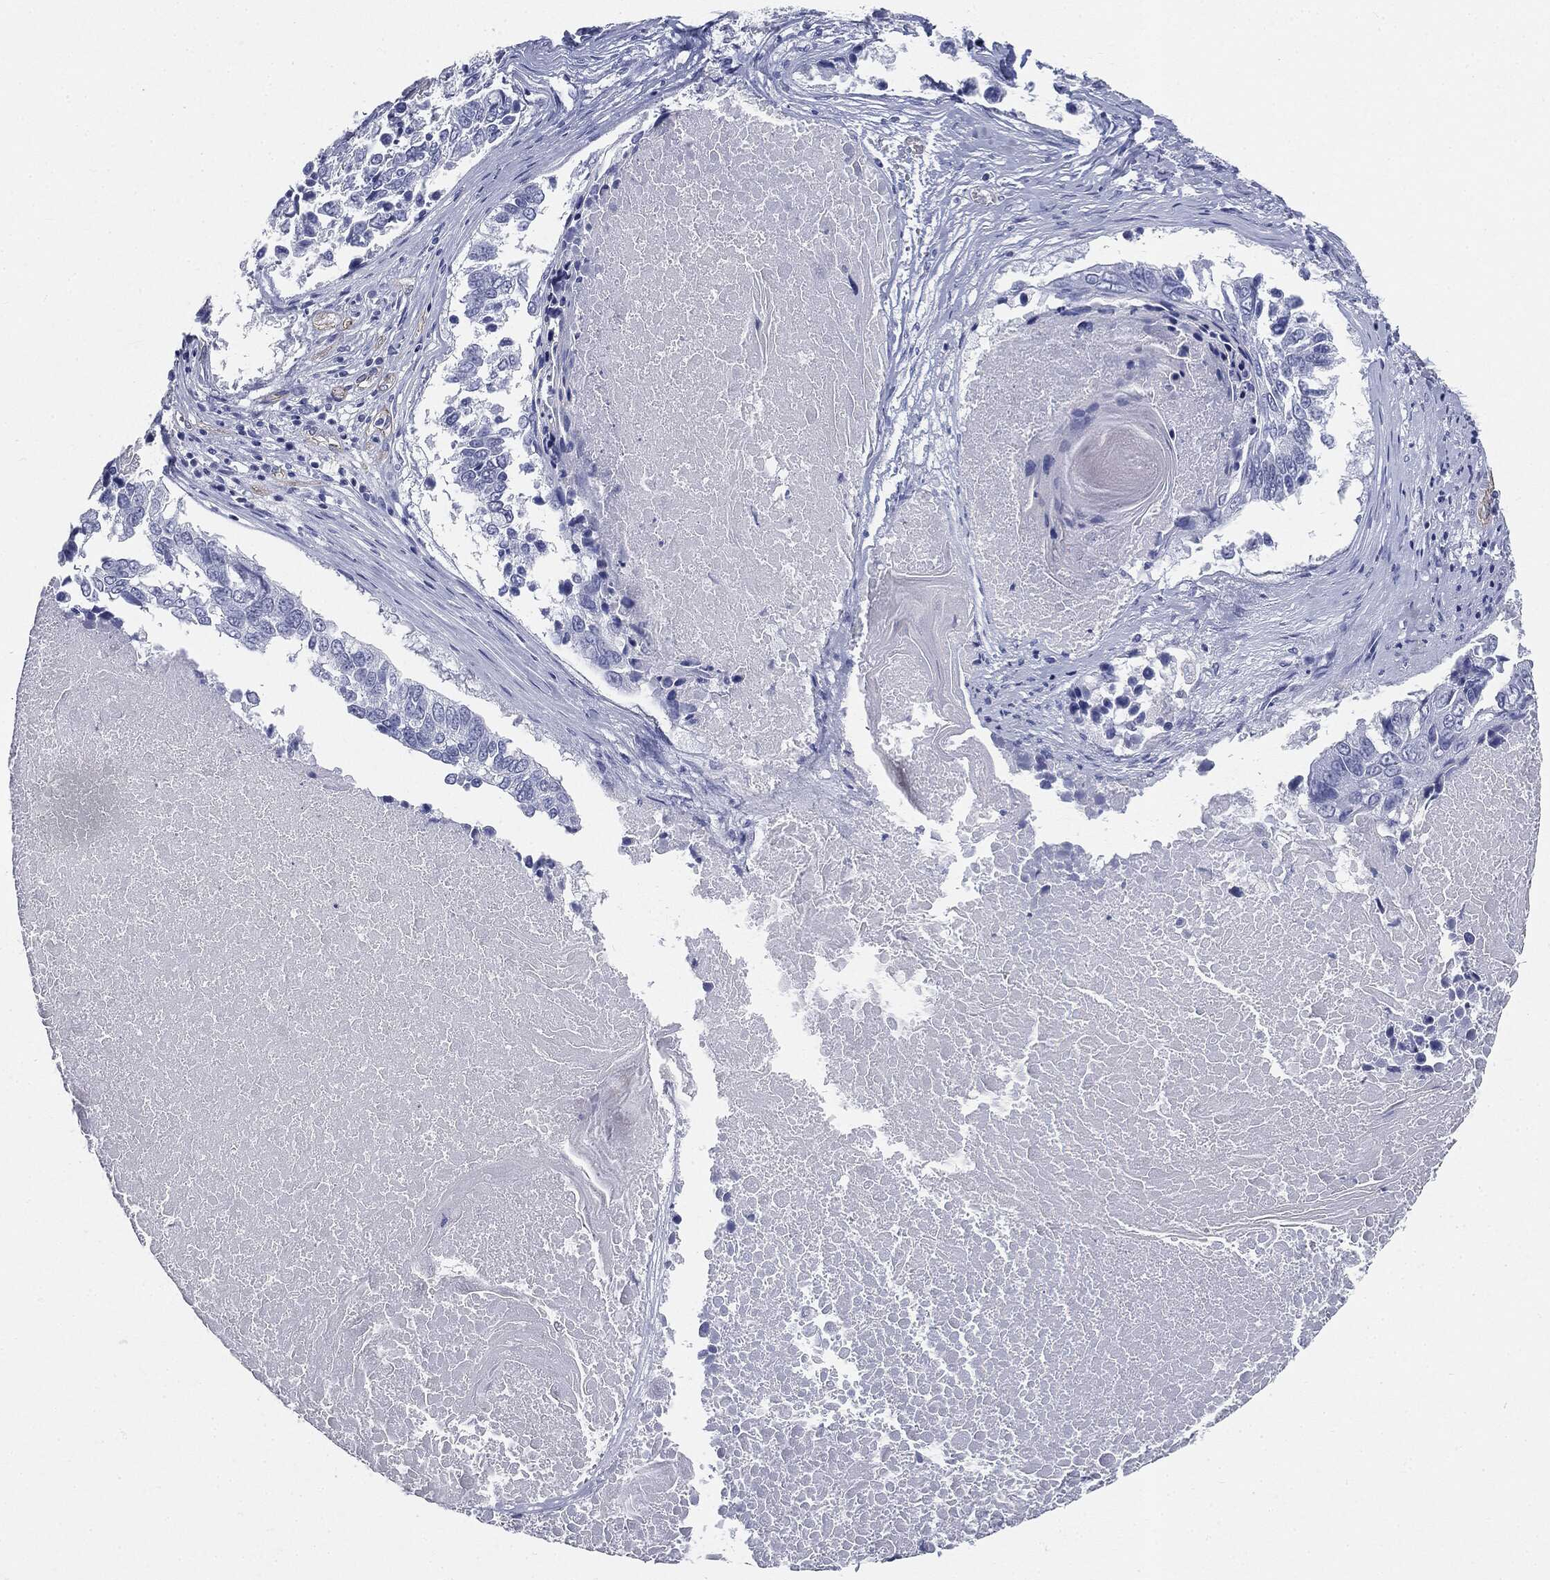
{"staining": {"intensity": "negative", "quantity": "none", "location": "none"}, "tissue": "lung cancer", "cell_type": "Tumor cells", "image_type": "cancer", "snomed": [{"axis": "morphology", "description": "Squamous cell carcinoma, NOS"}, {"axis": "topography", "description": "Lung"}], "caption": "Tumor cells are negative for protein expression in human lung cancer (squamous cell carcinoma).", "gene": "MUC5AC", "patient": {"sex": "male", "age": 73}}